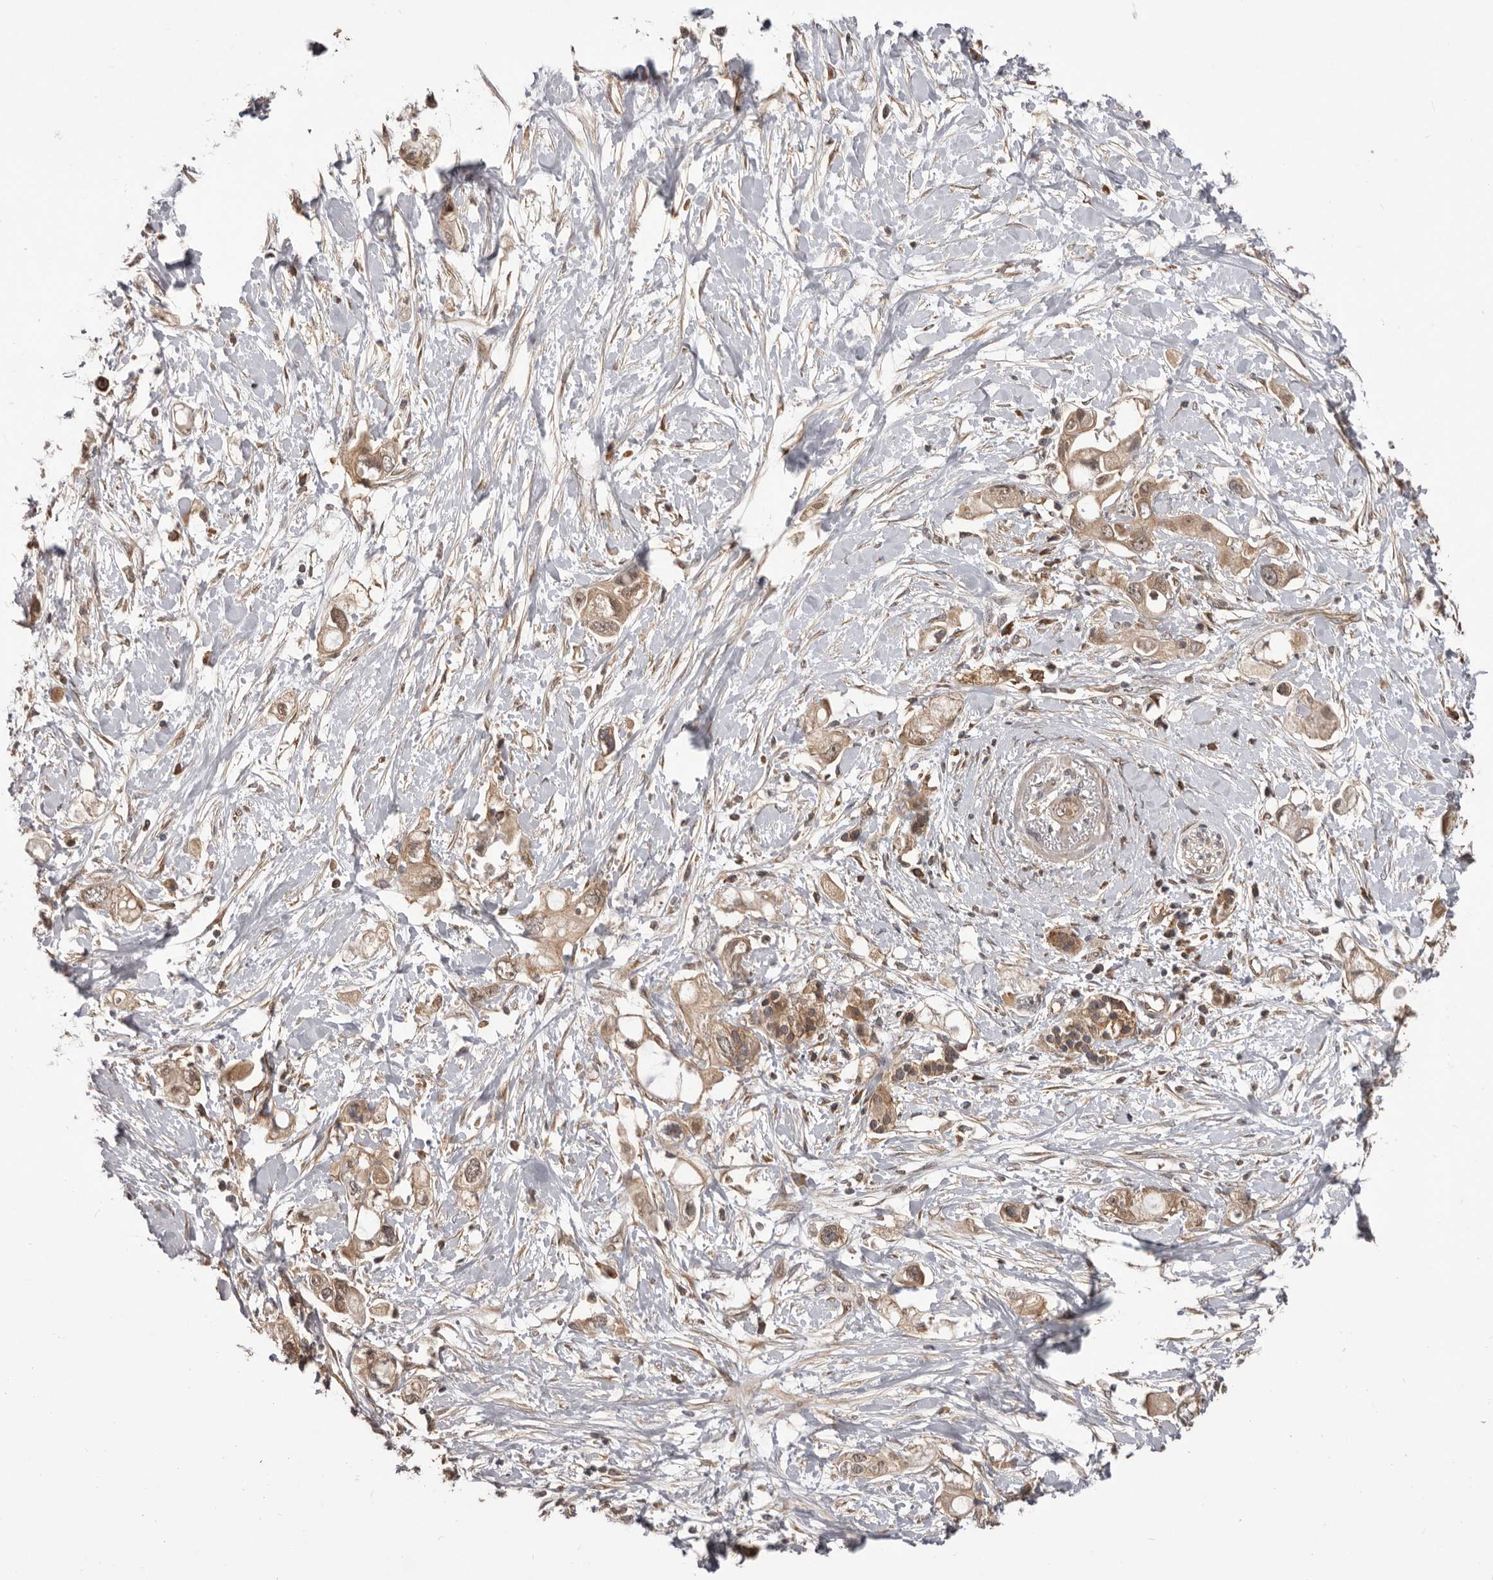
{"staining": {"intensity": "moderate", "quantity": ">75%", "location": "cytoplasmic/membranous"}, "tissue": "pancreatic cancer", "cell_type": "Tumor cells", "image_type": "cancer", "snomed": [{"axis": "morphology", "description": "Adenocarcinoma, NOS"}, {"axis": "topography", "description": "Pancreas"}], "caption": "IHC micrograph of neoplastic tissue: pancreatic cancer (adenocarcinoma) stained using IHC exhibits medium levels of moderate protein expression localized specifically in the cytoplasmic/membranous of tumor cells, appearing as a cytoplasmic/membranous brown color.", "gene": "HBS1L", "patient": {"sex": "female", "age": 56}}